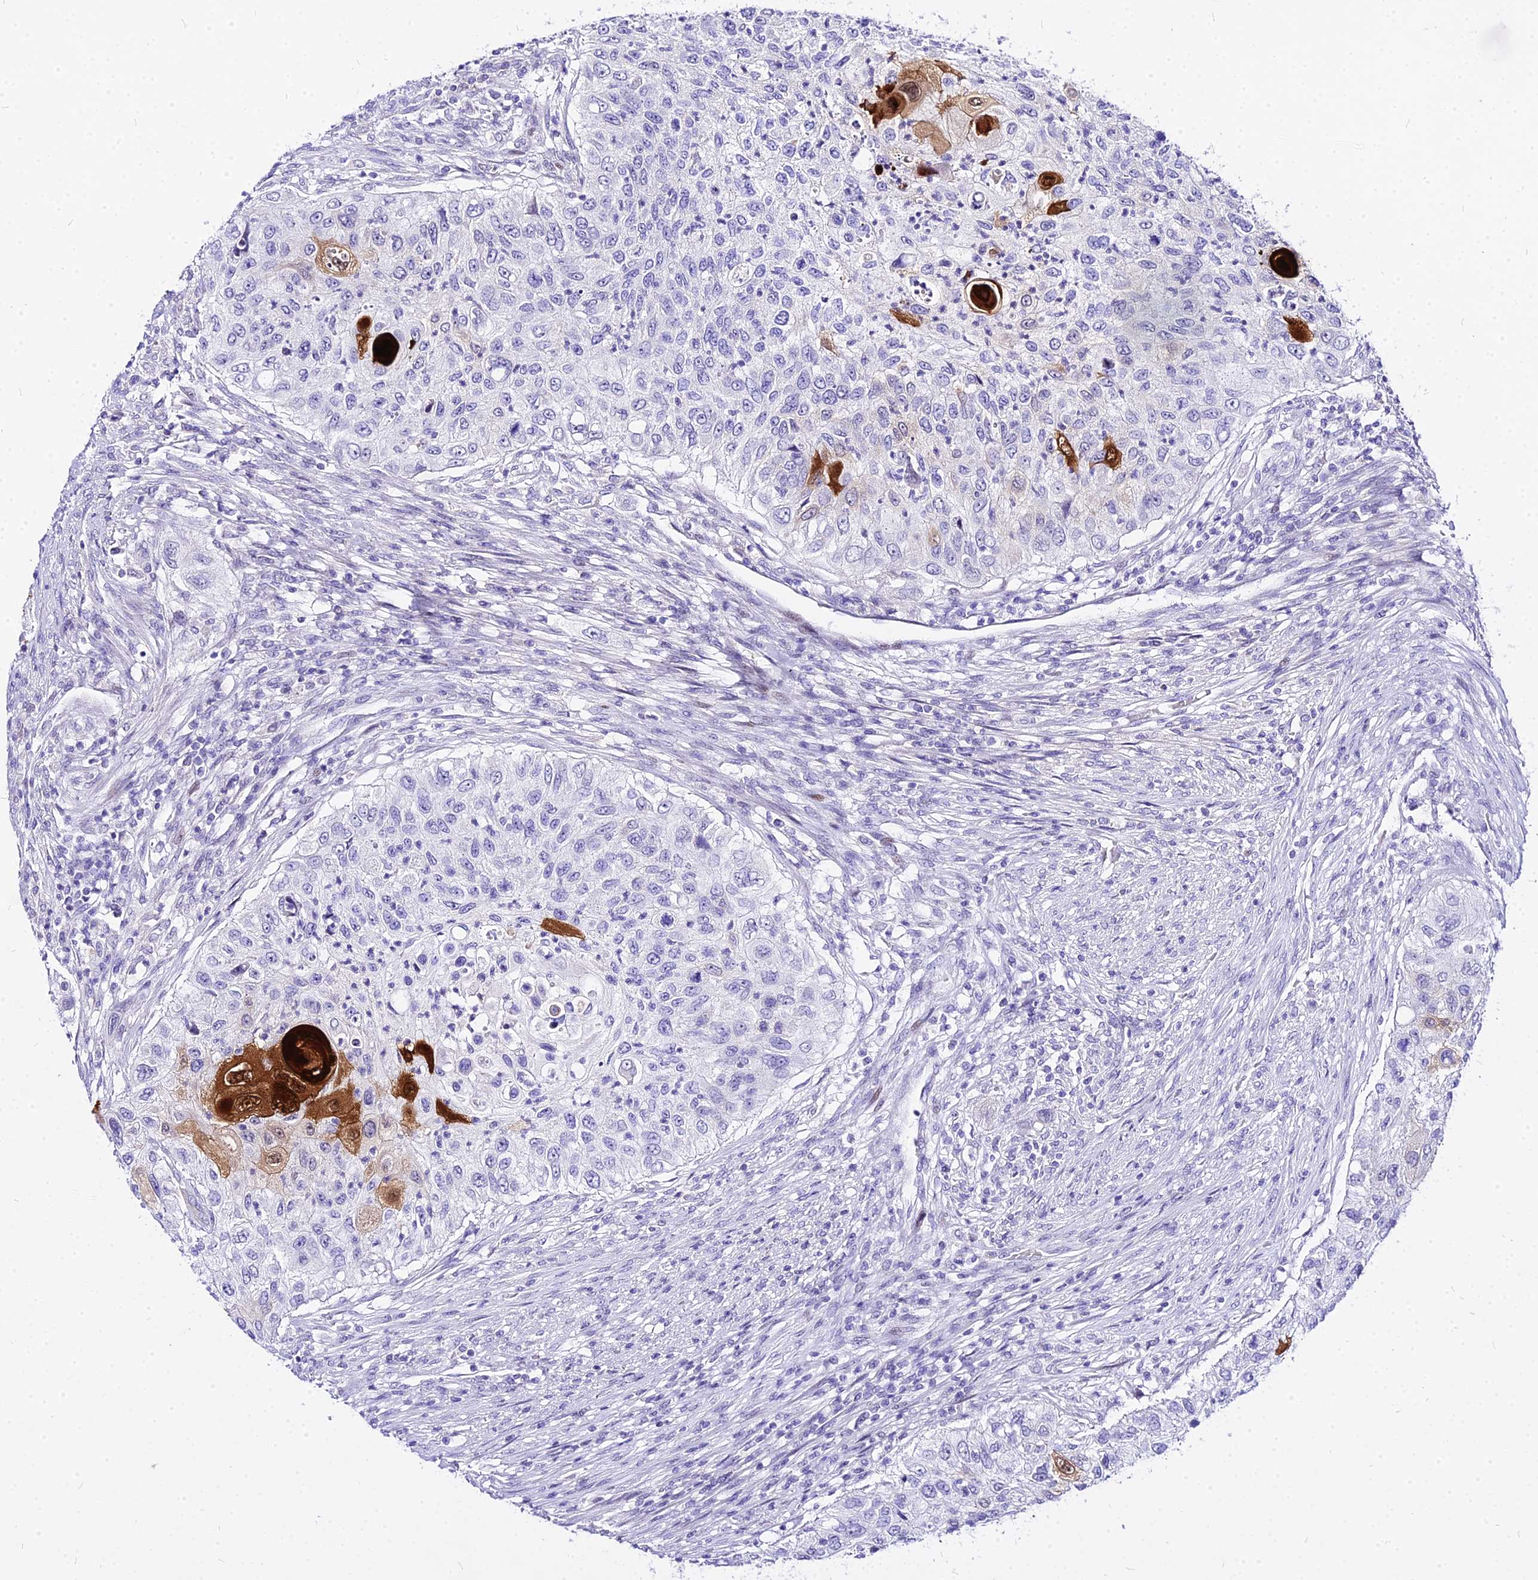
{"staining": {"intensity": "strong", "quantity": "<25%", "location": "cytoplasmic/membranous,nuclear"}, "tissue": "urothelial cancer", "cell_type": "Tumor cells", "image_type": "cancer", "snomed": [{"axis": "morphology", "description": "Urothelial carcinoma, High grade"}, {"axis": "topography", "description": "Urinary bladder"}], "caption": "Urothelial cancer was stained to show a protein in brown. There is medium levels of strong cytoplasmic/membranous and nuclear staining in approximately <25% of tumor cells.", "gene": "CARD18", "patient": {"sex": "female", "age": 60}}